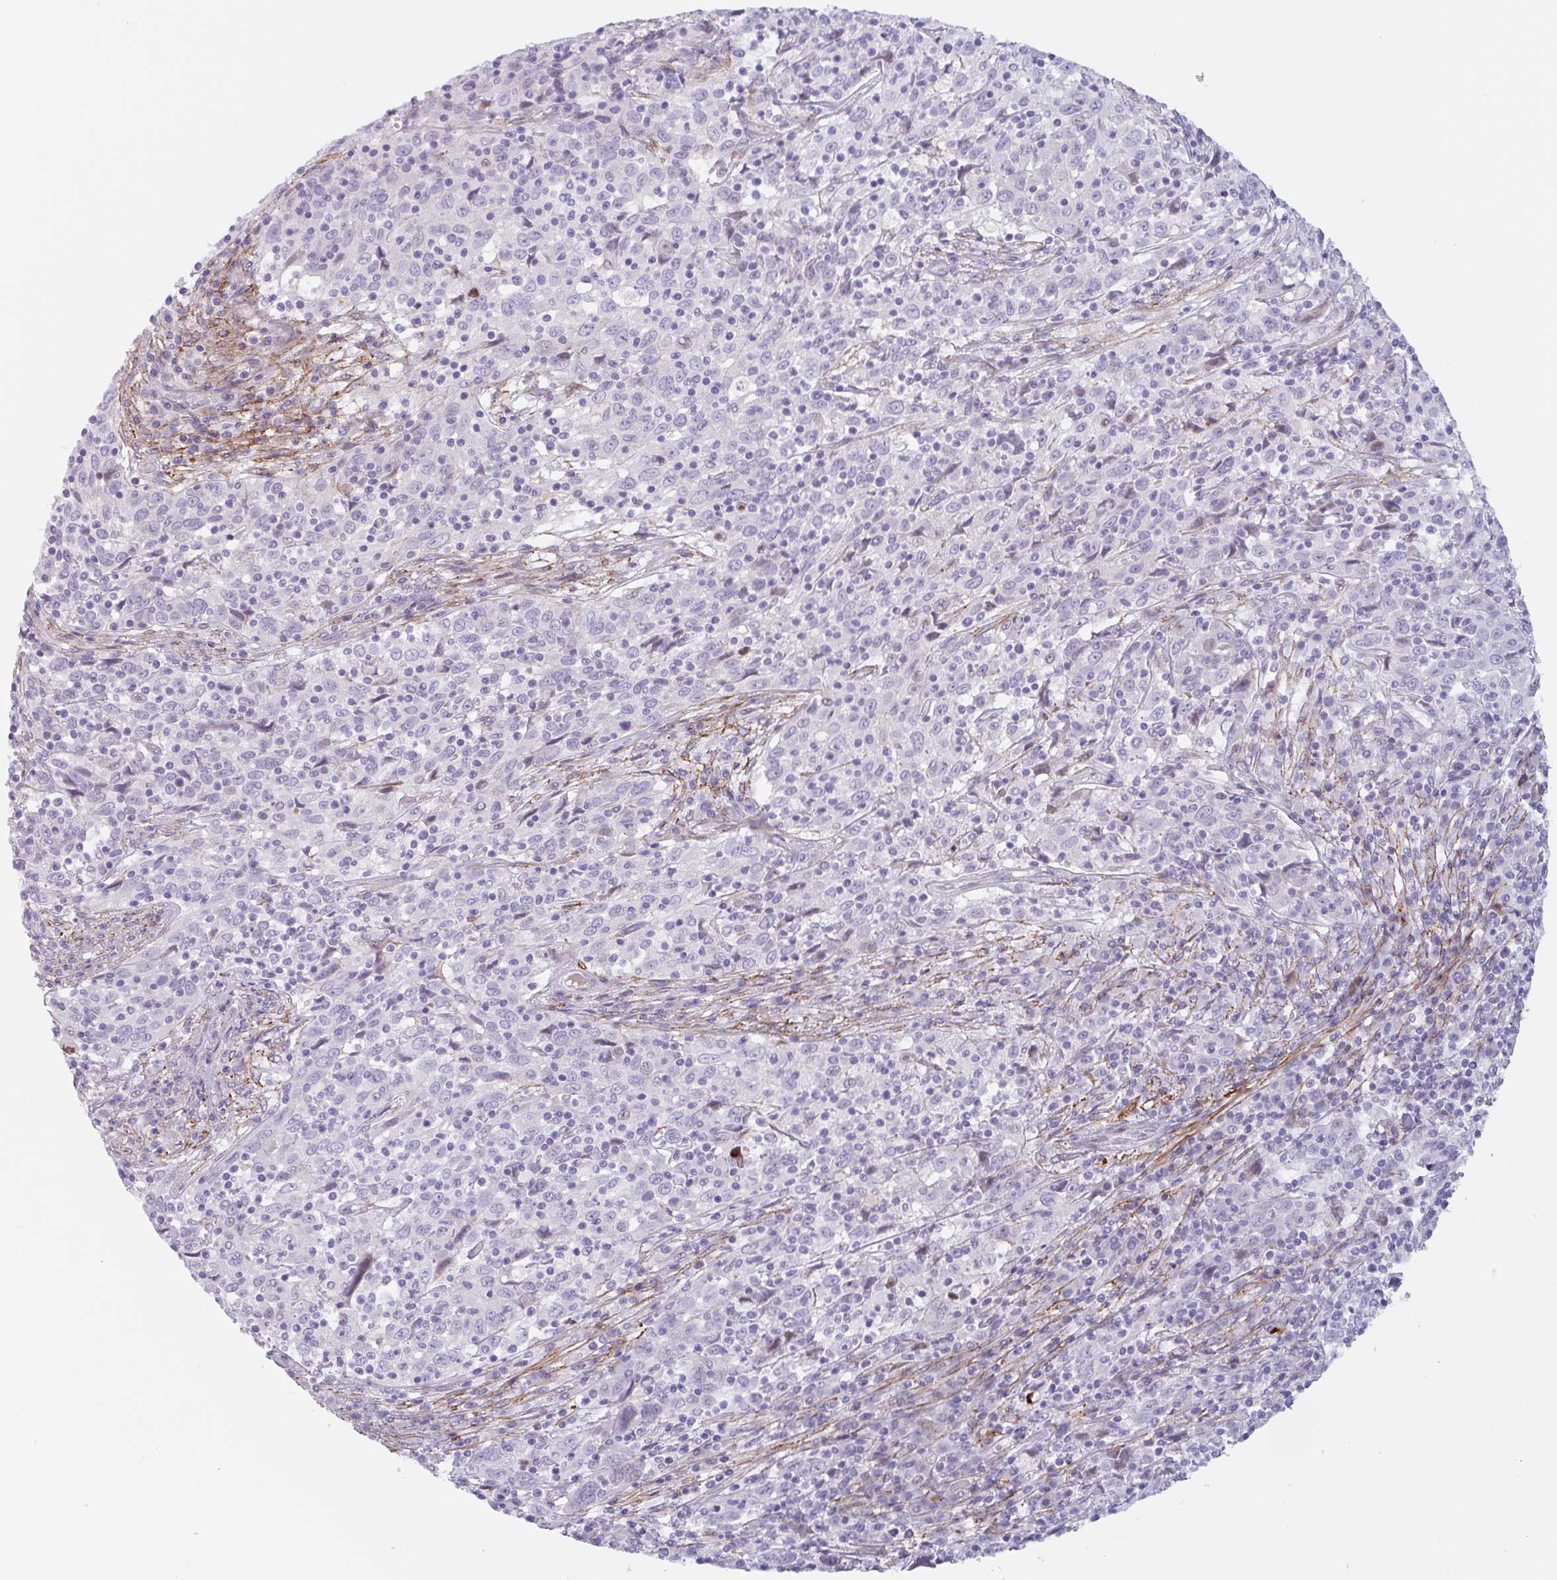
{"staining": {"intensity": "negative", "quantity": "none", "location": "none"}, "tissue": "cervical cancer", "cell_type": "Tumor cells", "image_type": "cancer", "snomed": [{"axis": "morphology", "description": "Squamous cell carcinoma, NOS"}, {"axis": "topography", "description": "Cervix"}], "caption": "High power microscopy photomicrograph of an immunohistochemistry (IHC) photomicrograph of cervical cancer (squamous cell carcinoma), revealing no significant staining in tumor cells.", "gene": "MYH10", "patient": {"sex": "female", "age": 46}}